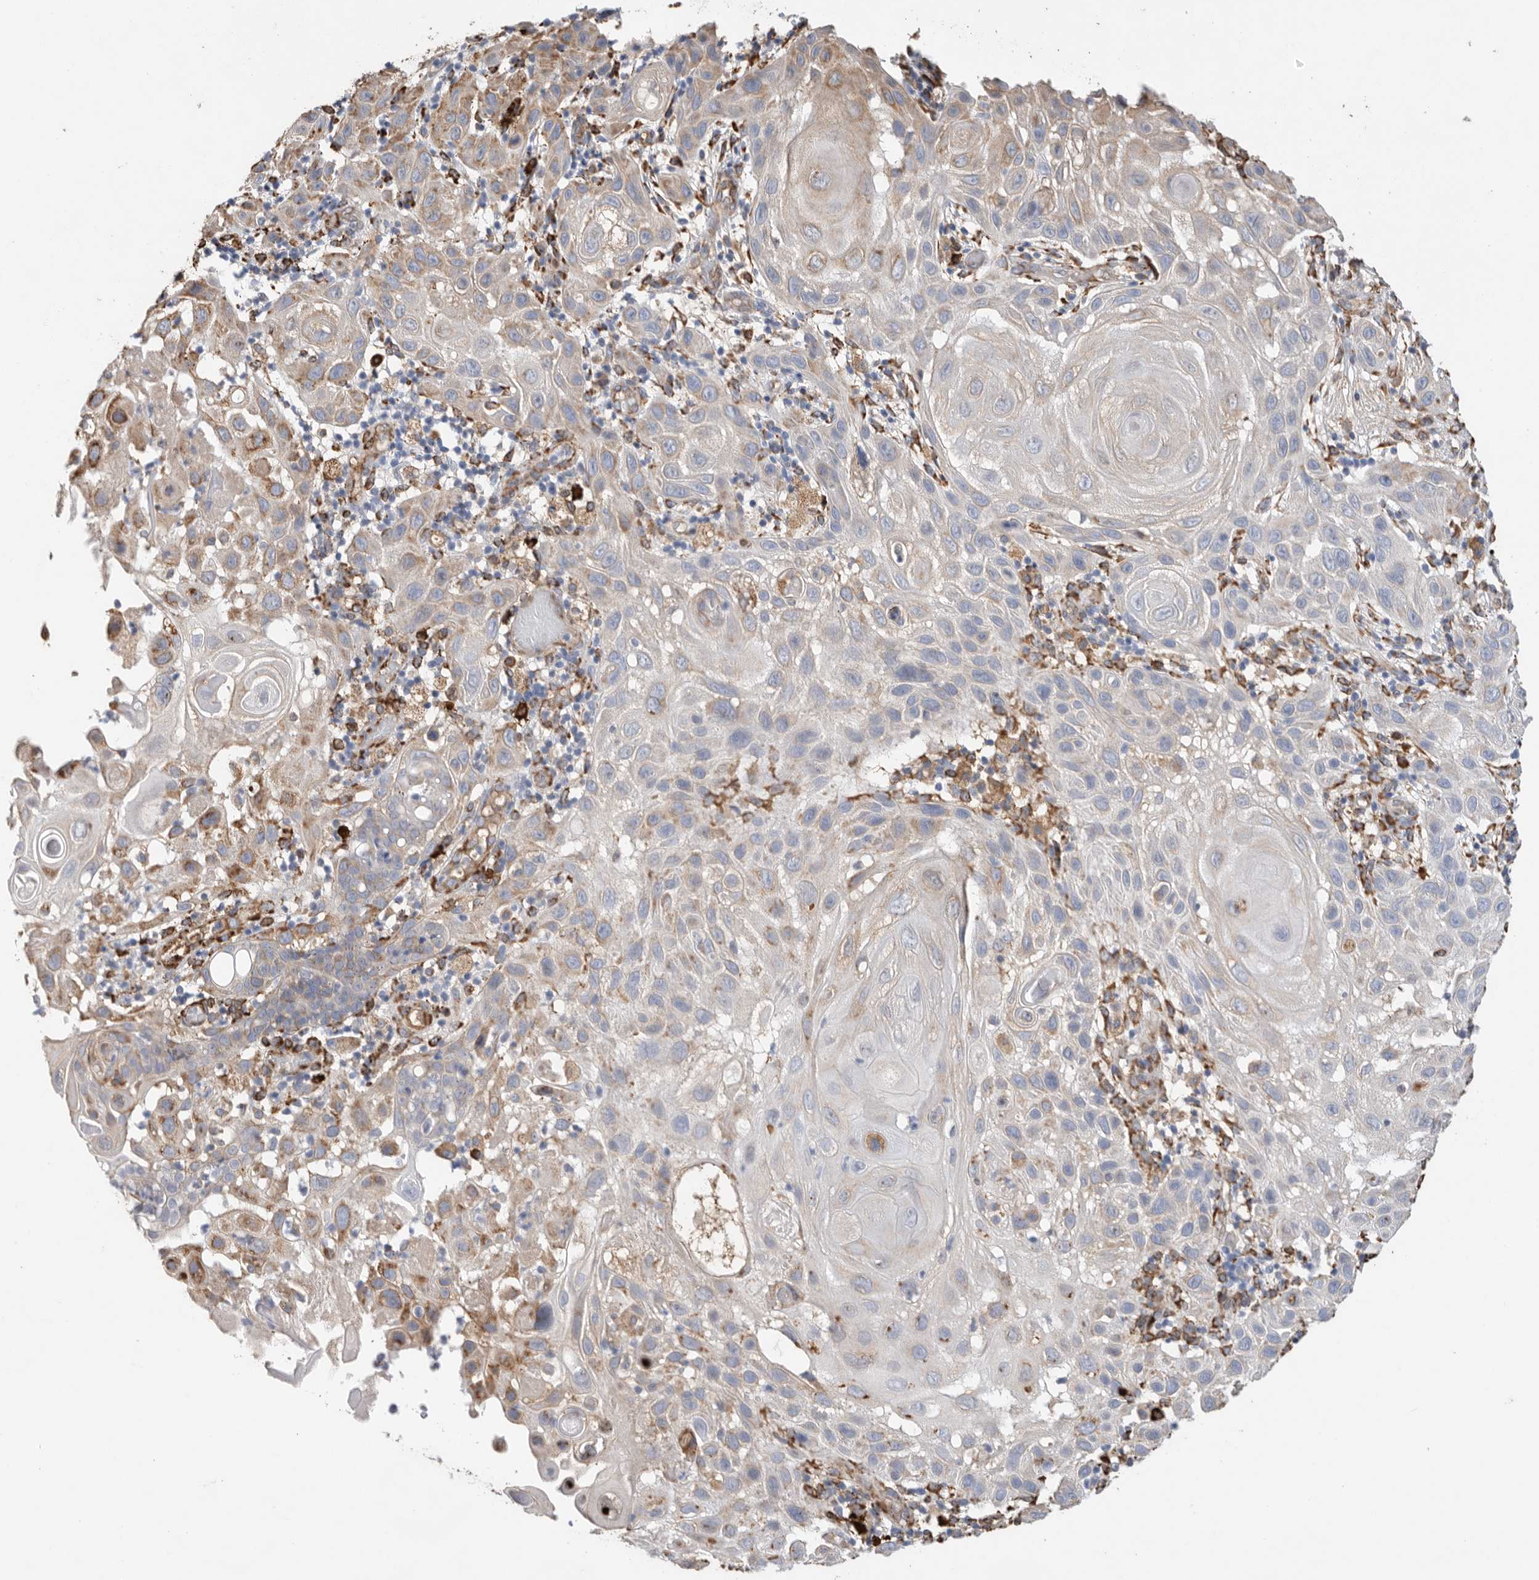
{"staining": {"intensity": "weak", "quantity": "25%-75%", "location": "cytoplasmic/membranous"}, "tissue": "skin cancer", "cell_type": "Tumor cells", "image_type": "cancer", "snomed": [{"axis": "morphology", "description": "Normal tissue, NOS"}, {"axis": "morphology", "description": "Squamous cell carcinoma, NOS"}, {"axis": "topography", "description": "Skin"}], "caption": "Skin cancer tissue exhibits weak cytoplasmic/membranous staining in about 25%-75% of tumor cells", "gene": "BLOC1S5", "patient": {"sex": "female", "age": 96}}